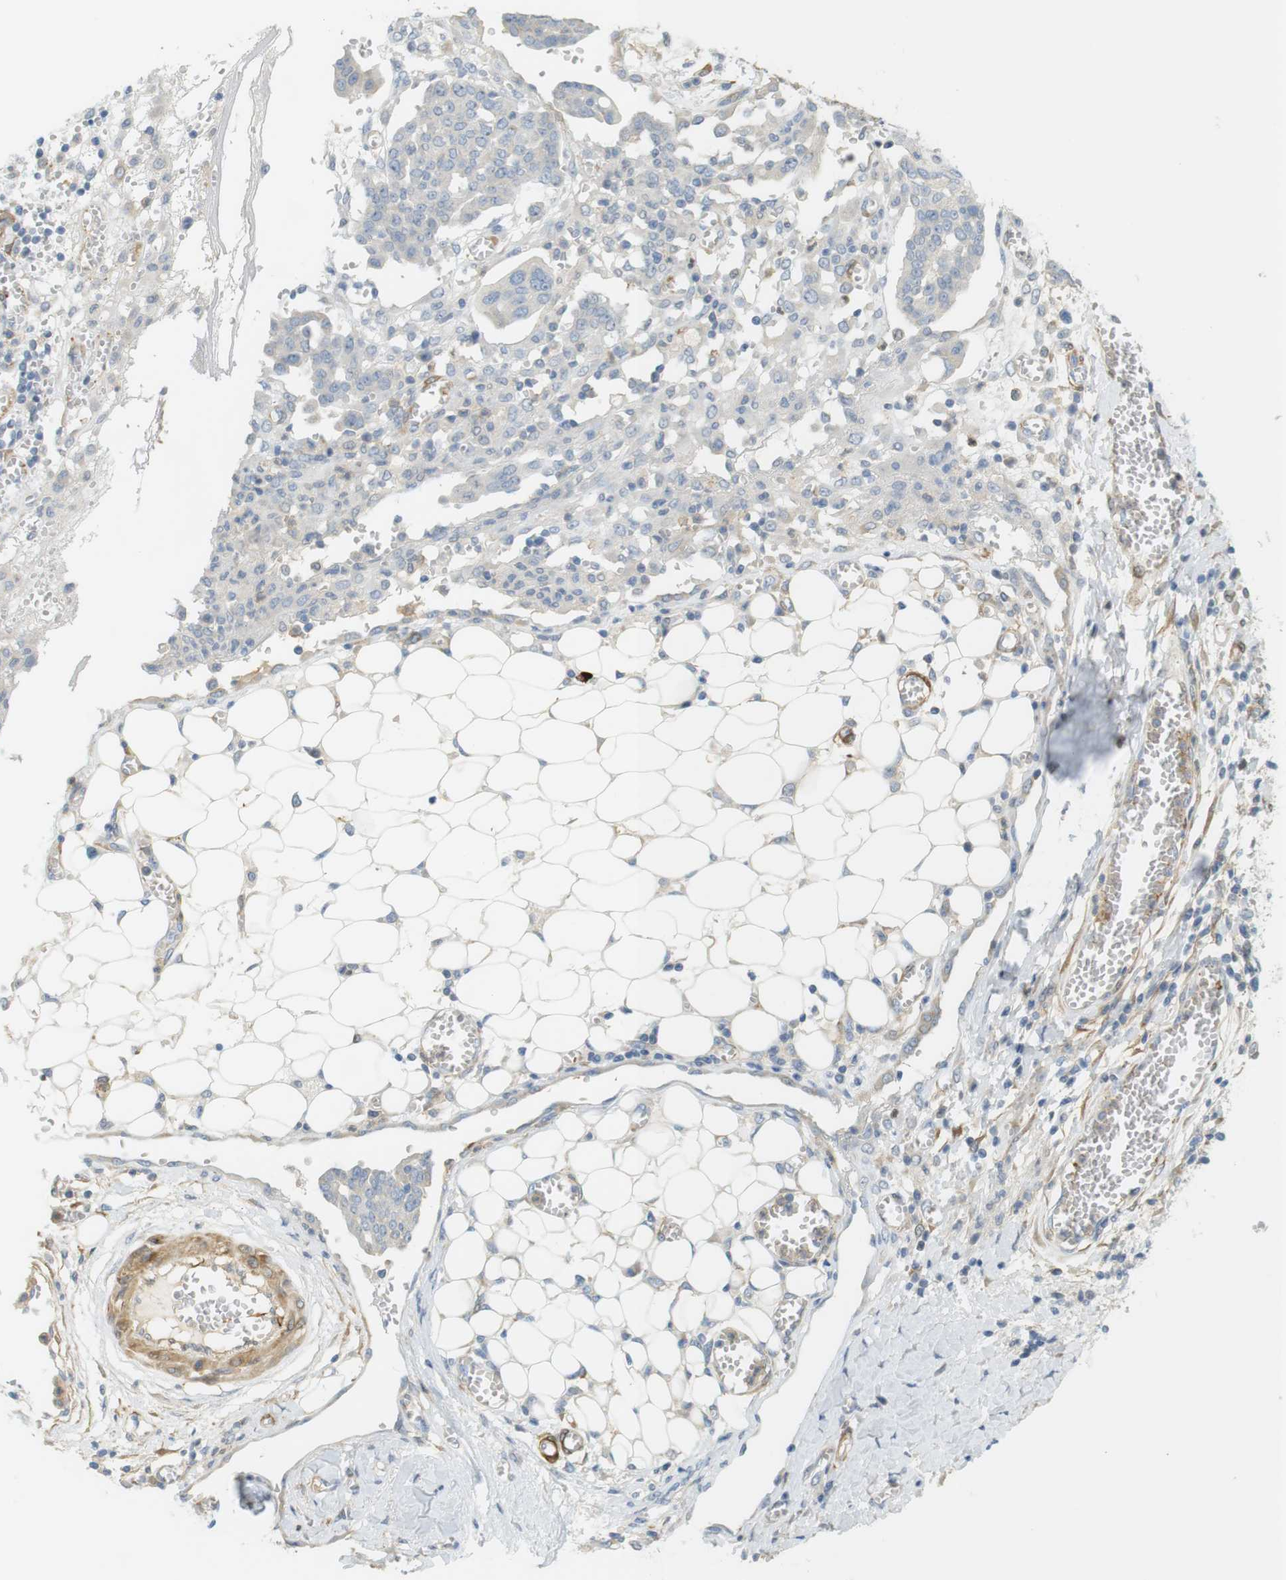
{"staining": {"intensity": "negative", "quantity": "none", "location": "none"}, "tissue": "ovarian cancer", "cell_type": "Tumor cells", "image_type": "cancer", "snomed": [{"axis": "morphology", "description": "Cystadenocarcinoma, serous, NOS"}, {"axis": "topography", "description": "Soft tissue"}, {"axis": "topography", "description": "Ovary"}], "caption": "DAB (3,3'-diaminobenzidine) immunohistochemical staining of serous cystadenocarcinoma (ovarian) displays no significant positivity in tumor cells.", "gene": "PDE3A", "patient": {"sex": "female", "age": 57}}